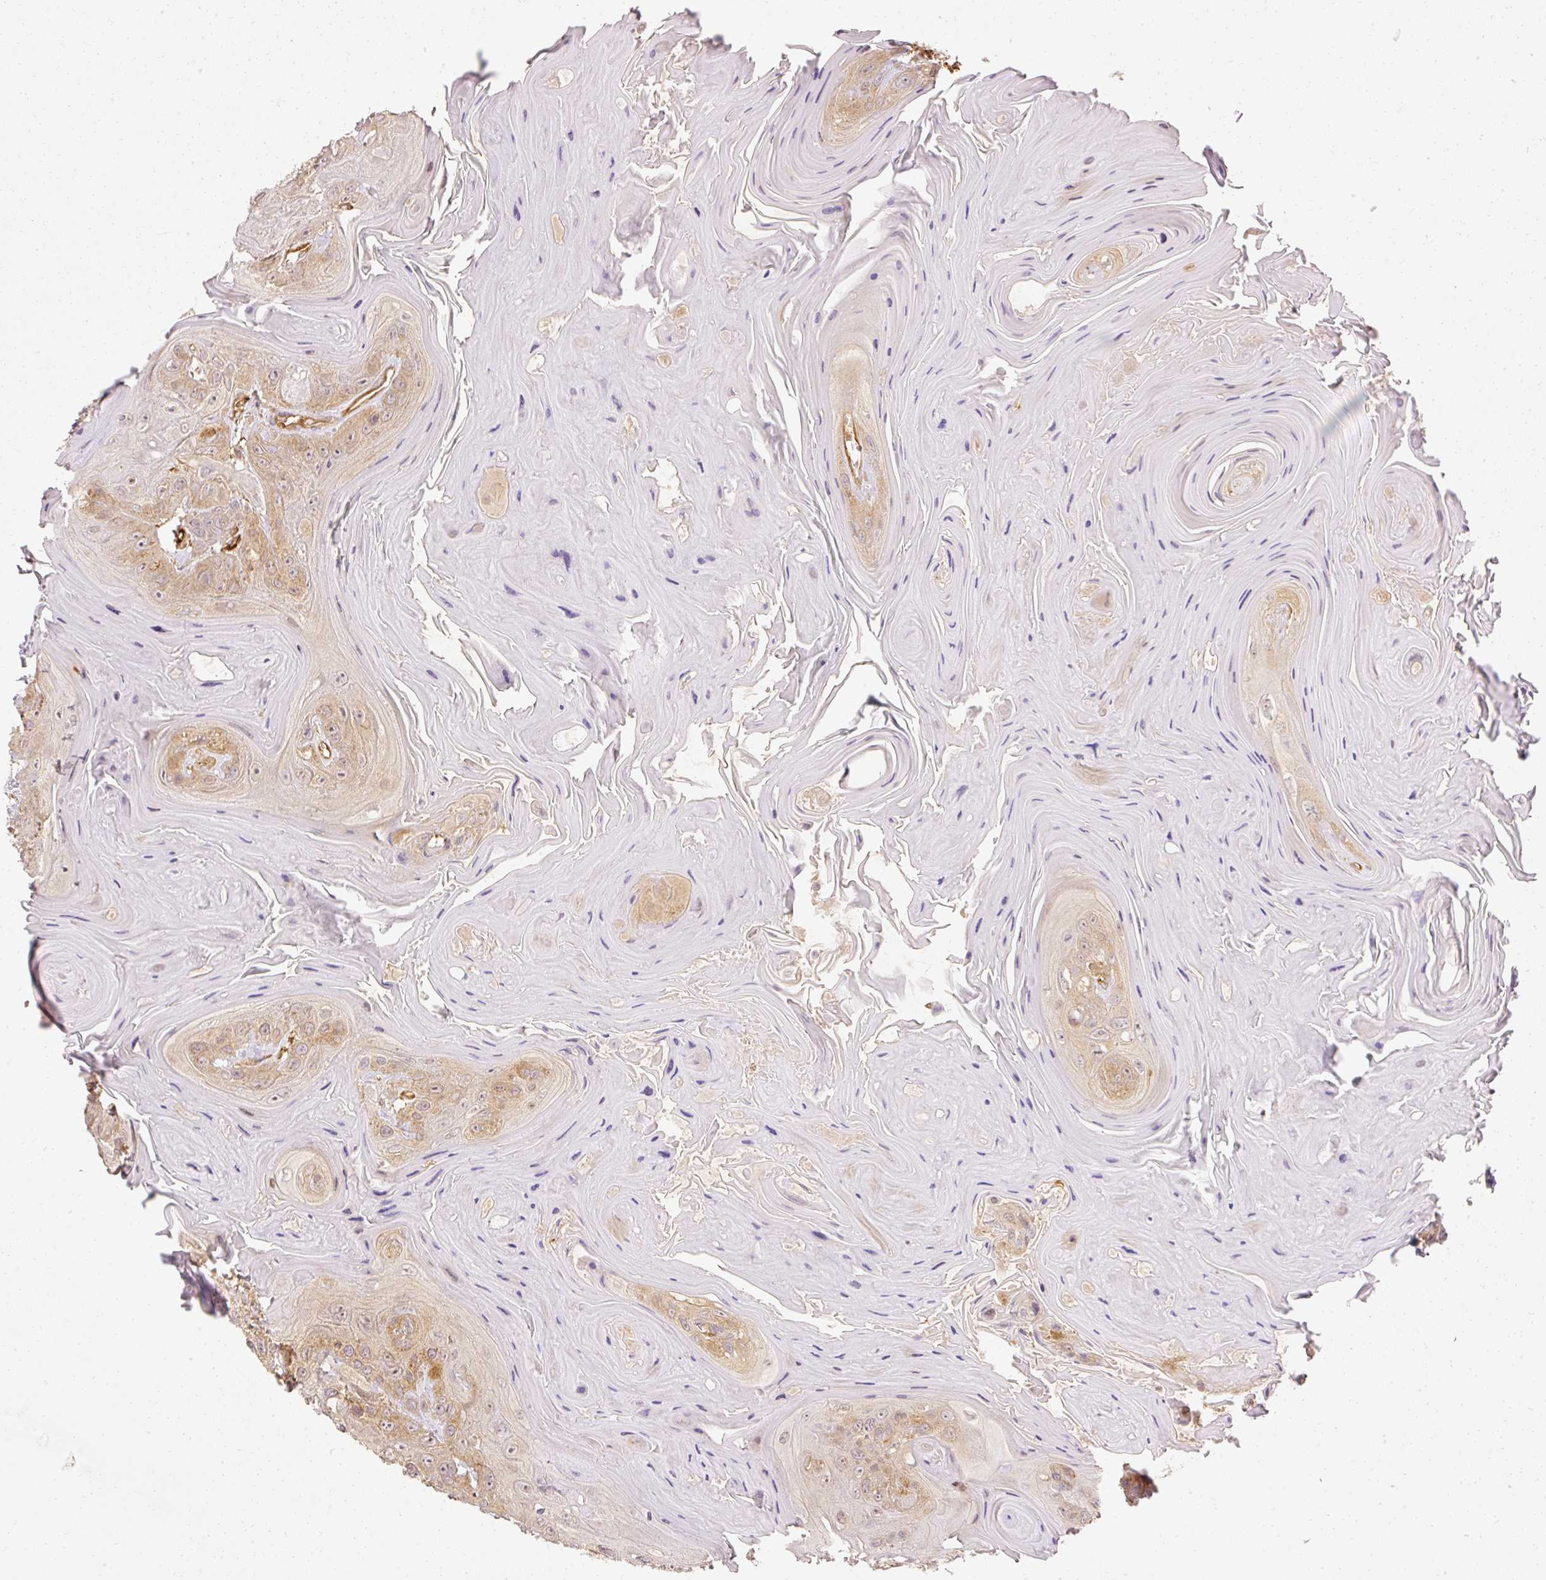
{"staining": {"intensity": "weak", "quantity": "25%-75%", "location": "cytoplasmic/membranous,nuclear"}, "tissue": "head and neck cancer", "cell_type": "Tumor cells", "image_type": "cancer", "snomed": [{"axis": "morphology", "description": "Squamous cell carcinoma, NOS"}, {"axis": "topography", "description": "Head-Neck"}], "caption": "Tumor cells demonstrate low levels of weak cytoplasmic/membranous and nuclear positivity in approximately 25%-75% of cells in human squamous cell carcinoma (head and neck).", "gene": "ARMH3", "patient": {"sex": "female", "age": 59}}